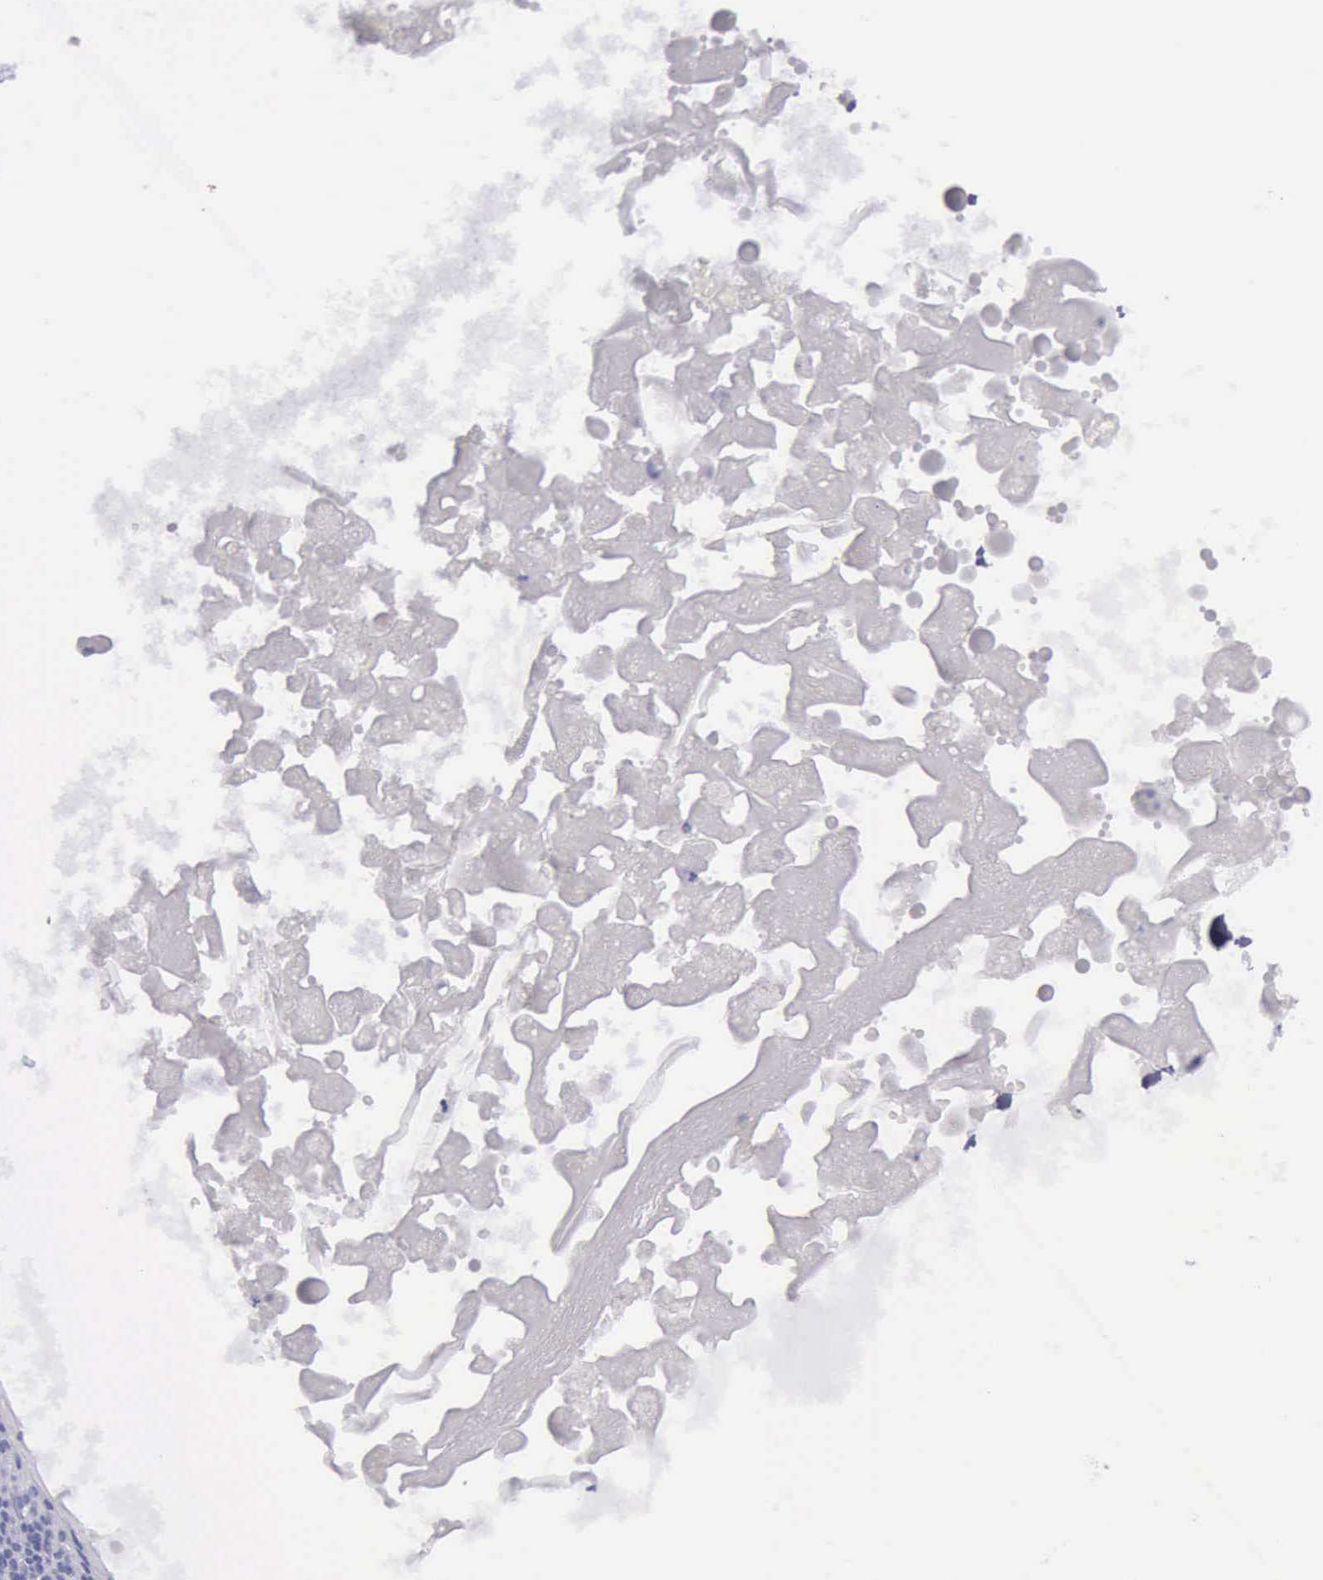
{"staining": {"intensity": "negative", "quantity": "none", "location": "none"}, "tissue": "skin cancer", "cell_type": "Tumor cells", "image_type": "cancer", "snomed": [{"axis": "morphology", "description": "Basal cell carcinoma"}, {"axis": "topography", "description": "Skin"}], "caption": "A histopathology image of skin cancer (basal cell carcinoma) stained for a protein reveals no brown staining in tumor cells. (Immunohistochemistry (ihc), brightfield microscopy, high magnification).", "gene": "AOC3", "patient": {"sex": "male", "age": 84}}